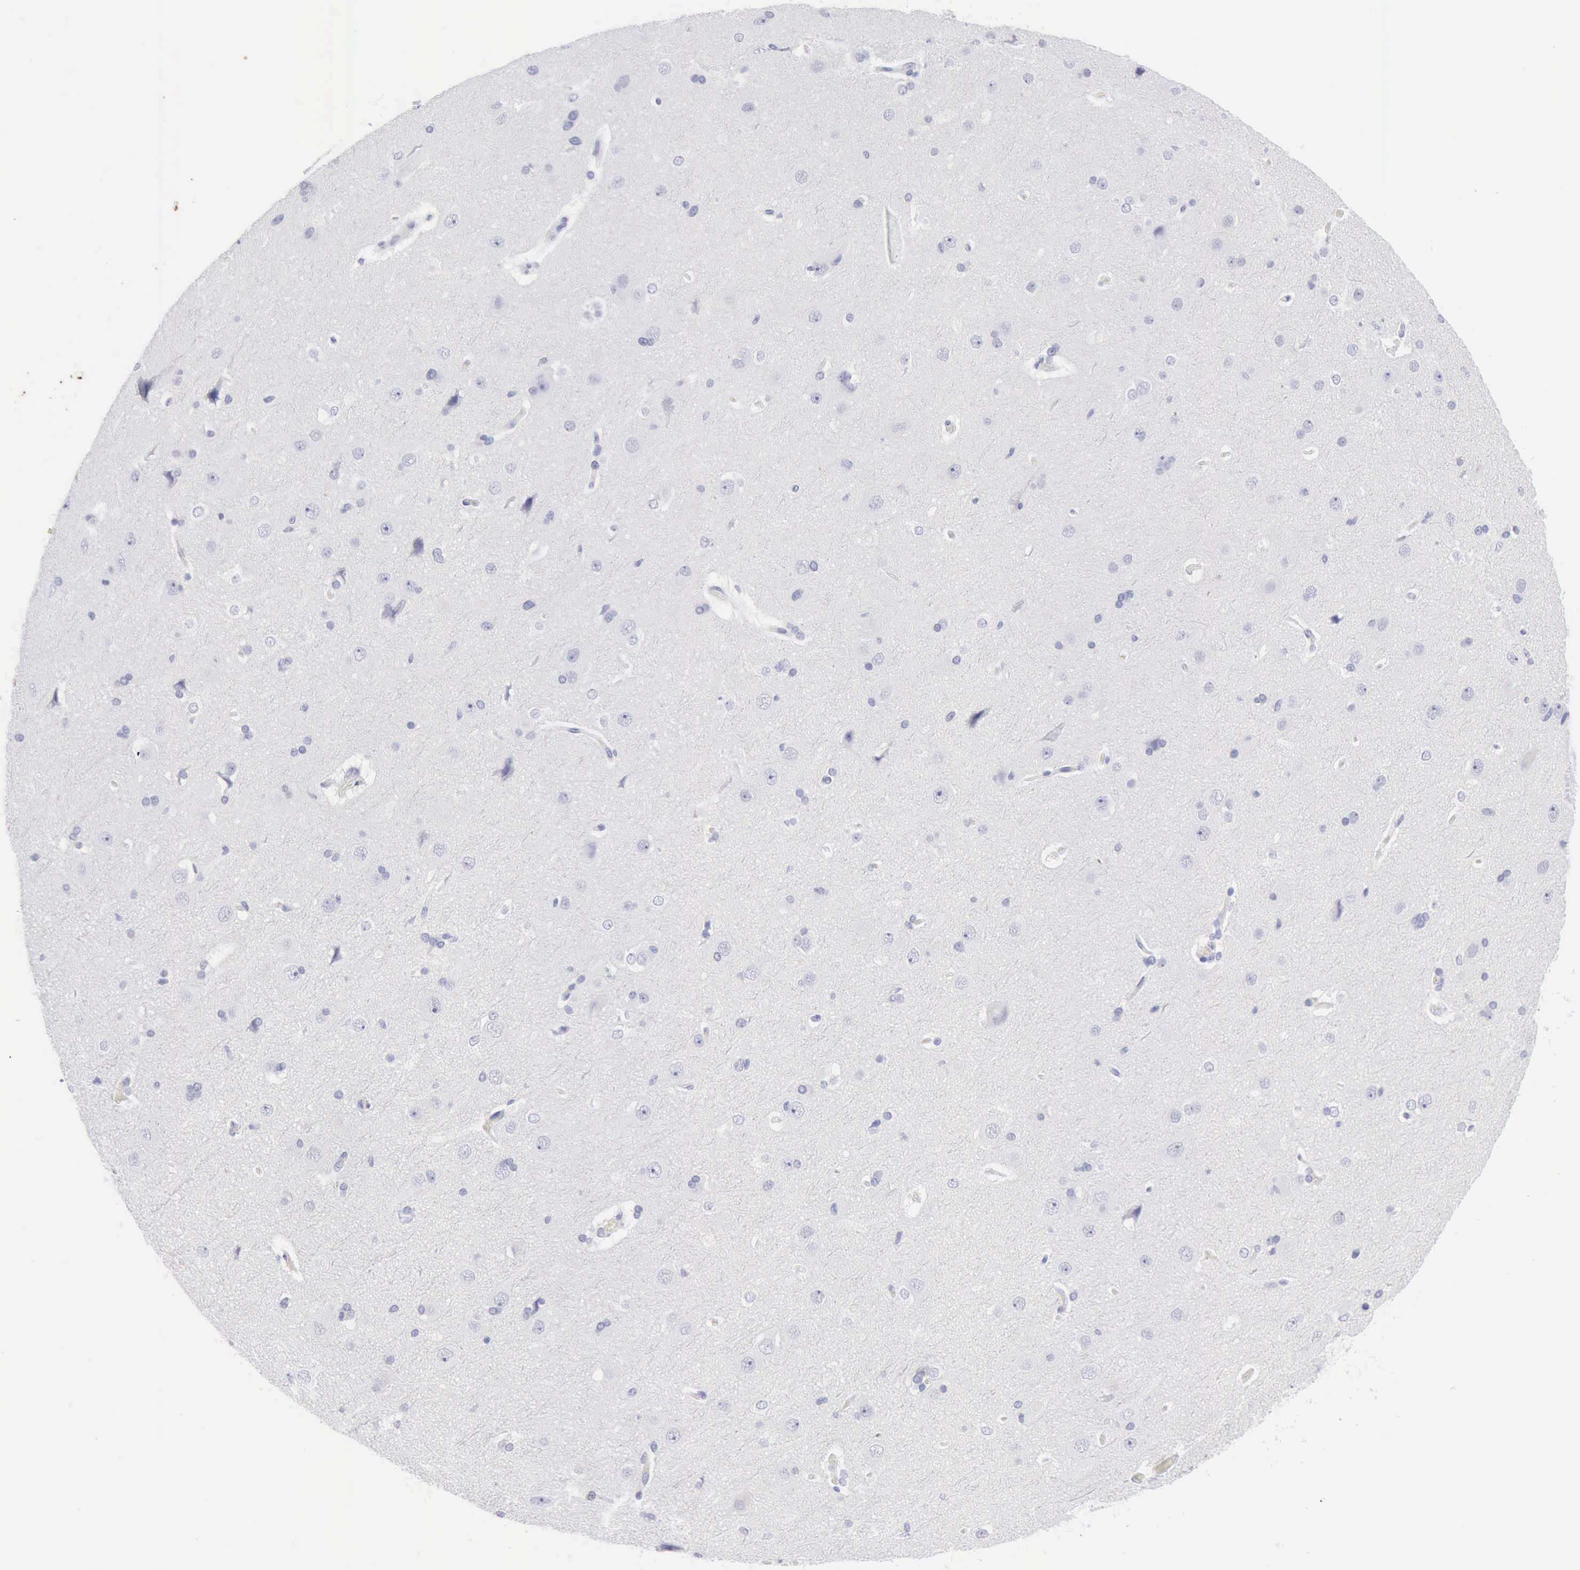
{"staining": {"intensity": "negative", "quantity": "none", "location": "none"}, "tissue": "cerebral cortex", "cell_type": "Endothelial cells", "image_type": "normal", "snomed": [{"axis": "morphology", "description": "Normal tissue, NOS"}, {"axis": "topography", "description": "Cerebral cortex"}], "caption": "The immunohistochemistry (IHC) photomicrograph has no significant positivity in endothelial cells of cerebral cortex. Nuclei are stained in blue.", "gene": "KRT10", "patient": {"sex": "female", "age": 45}}